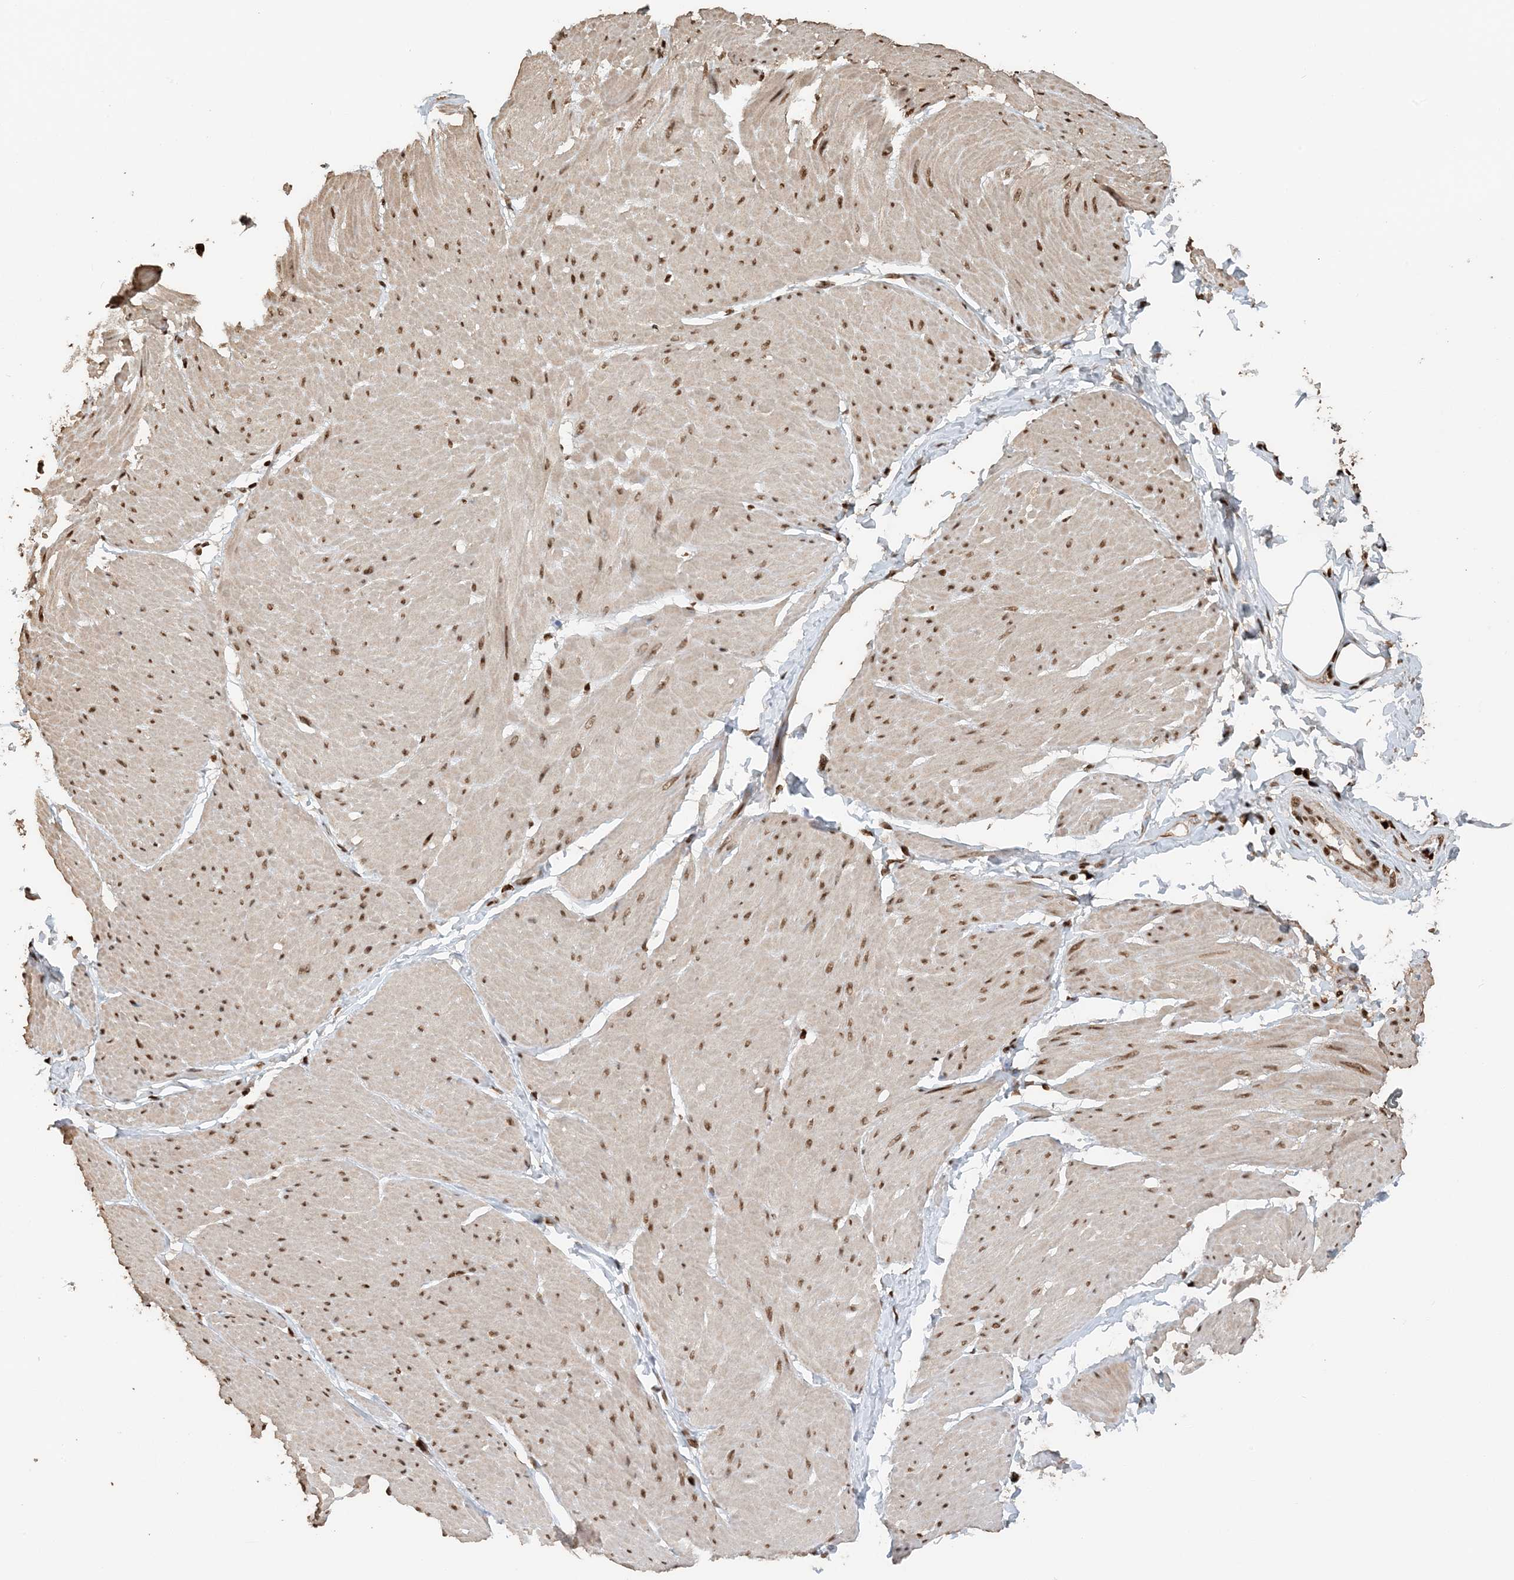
{"staining": {"intensity": "moderate", "quantity": ">75%", "location": "nuclear"}, "tissue": "smooth muscle", "cell_type": "Smooth muscle cells", "image_type": "normal", "snomed": [{"axis": "morphology", "description": "Urothelial carcinoma, High grade"}, {"axis": "topography", "description": "Urinary bladder"}], "caption": "Brown immunohistochemical staining in normal human smooth muscle exhibits moderate nuclear positivity in approximately >75% of smooth muscle cells. Nuclei are stained in blue.", "gene": "H3", "patient": {"sex": "male", "age": 46}}